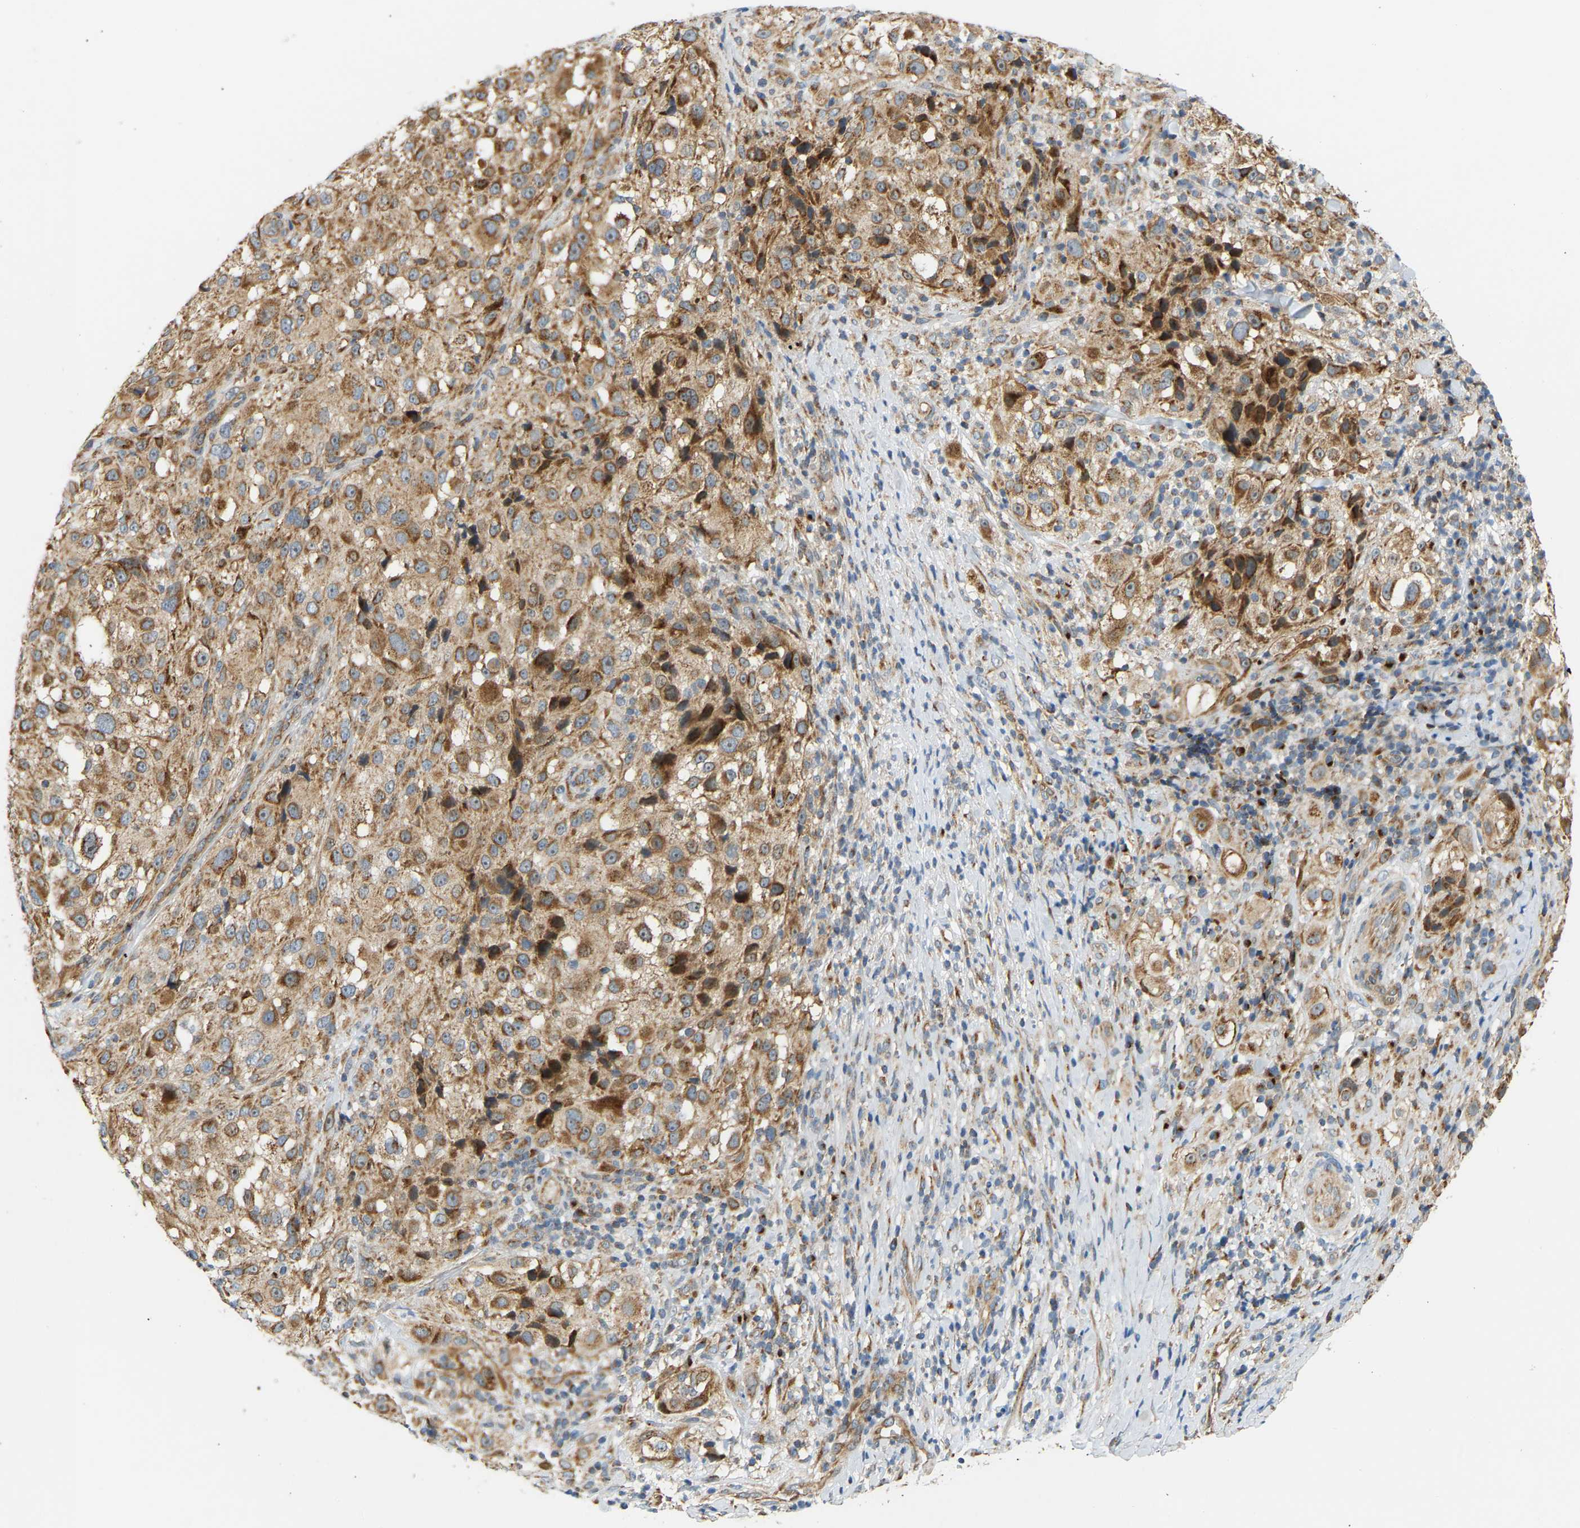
{"staining": {"intensity": "moderate", "quantity": ">75%", "location": "cytoplasmic/membranous"}, "tissue": "melanoma", "cell_type": "Tumor cells", "image_type": "cancer", "snomed": [{"axis": "morphology", "description": "Necrosis, NOS"}, {"axis": "morphology", "description": "Malignant melanoma, NOS"}, {"axis": "topography", "description": "Skin"}], "caption": "Brown immunohistochemical staining in human malignant melanoma demonstrates moderate cytoplasmic/membranous positivity in approximately >75% of tumor cells. The protein of interest is stained brown, and the nuclei are stained in blue (DAB (3,3'-diaminobenzidine) IHC with brightfield microscopy, high magnification).", "gene": "YIPF2", "patient": {"sex": "female", "age": 87}}